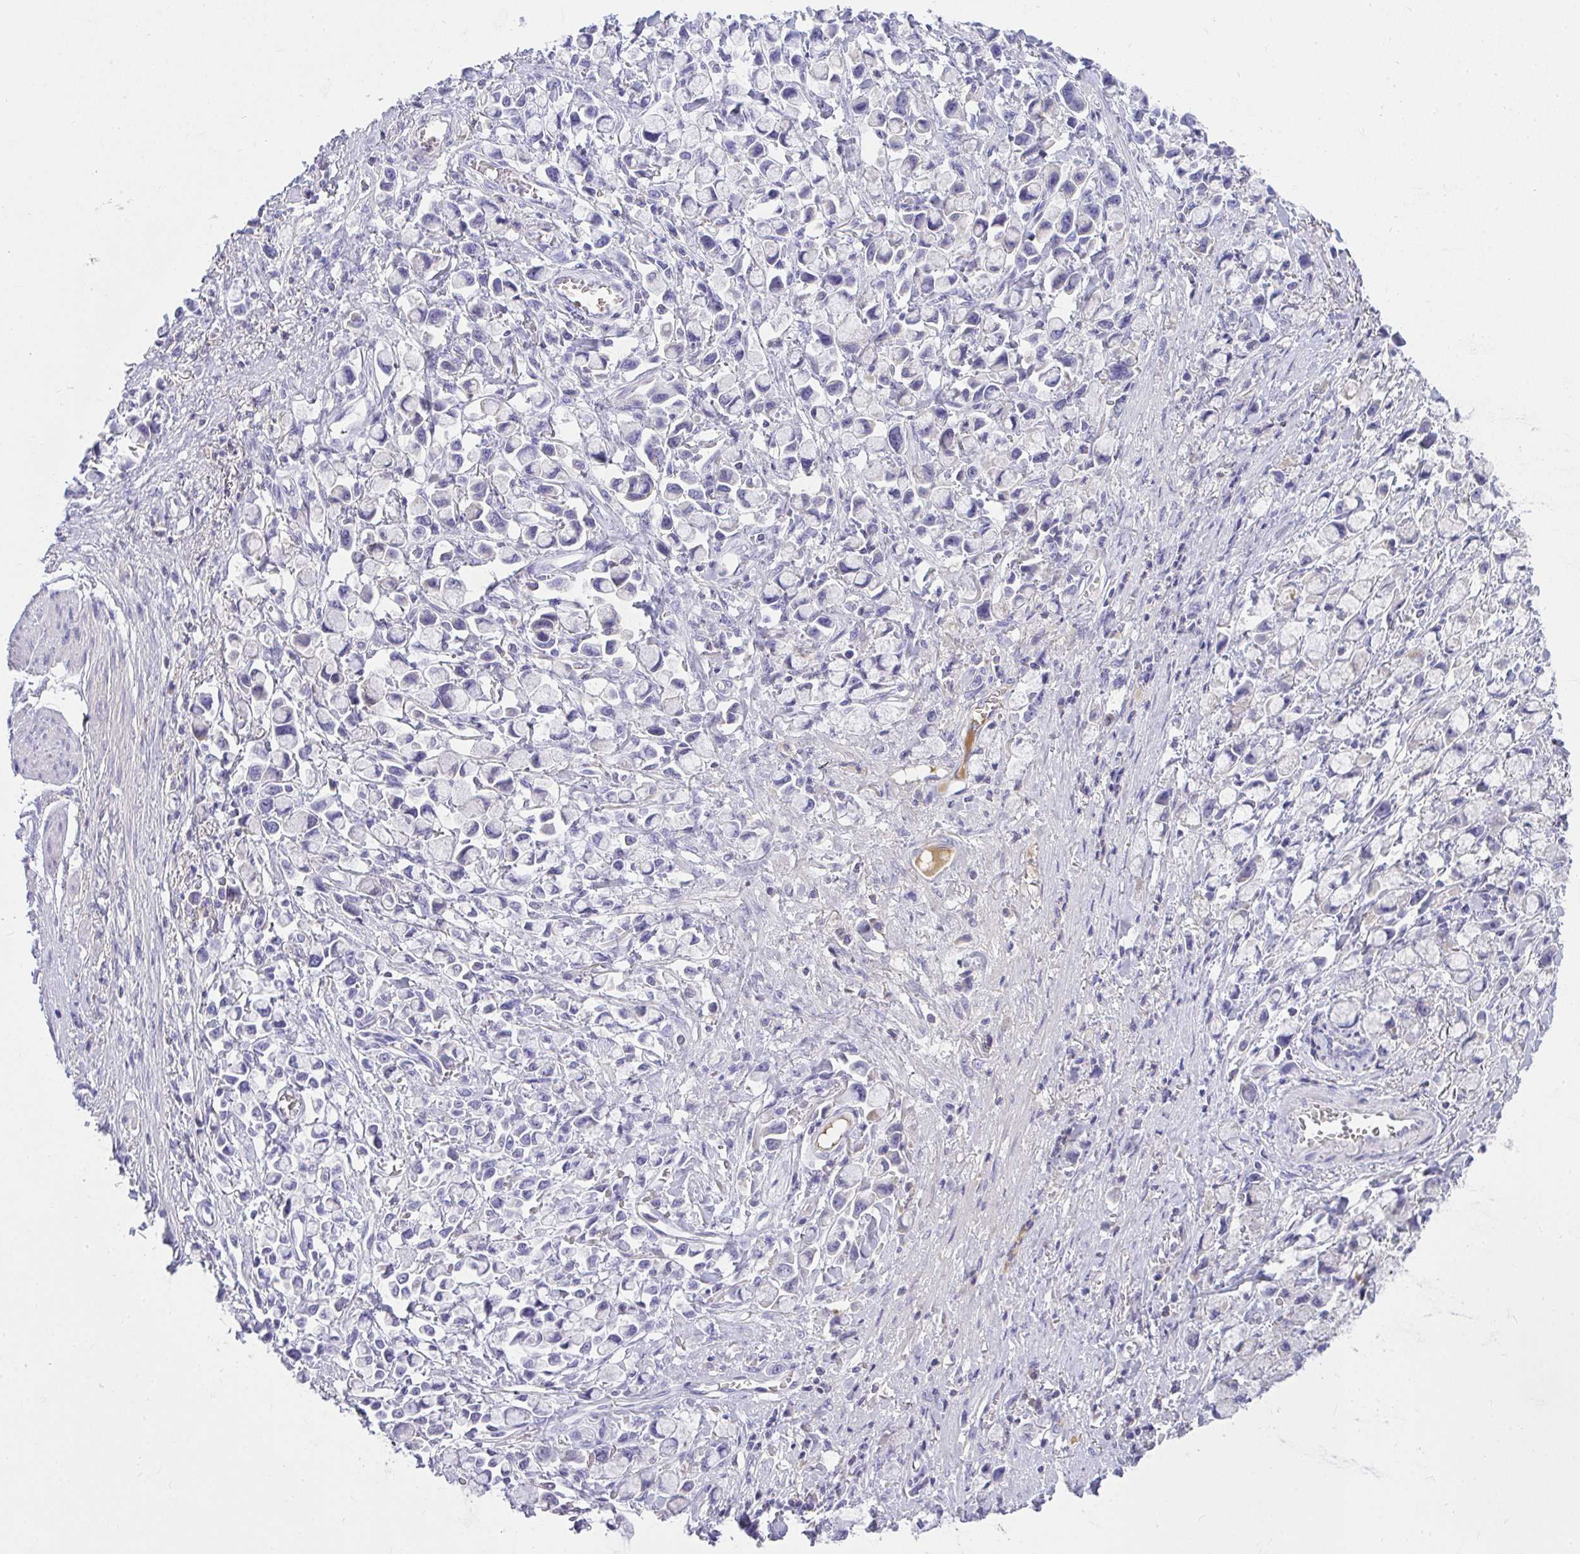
{"staining": {"intensity": "negative", "quantity": "none", "location": "none"}, "tissue": "stomach cancer", "cell_type": "Tumor cells", "image_type": "cancer", "snomed": [{"axis": "morphology", "description": "Adenocarcinoma, NOS"}, {"axis": "topography", "description": "Stomach"}], "caption": "Immunohistochemistry (IHC) photomicrograph of human stomach cancer (adenocarcinoma) stained for a protein (brown), which demonstrates no staining in tumor cells. Nuclei are stained in blue.", "gene": "ZSWIM3", "patient": {"sex": "female", "age": 81}}